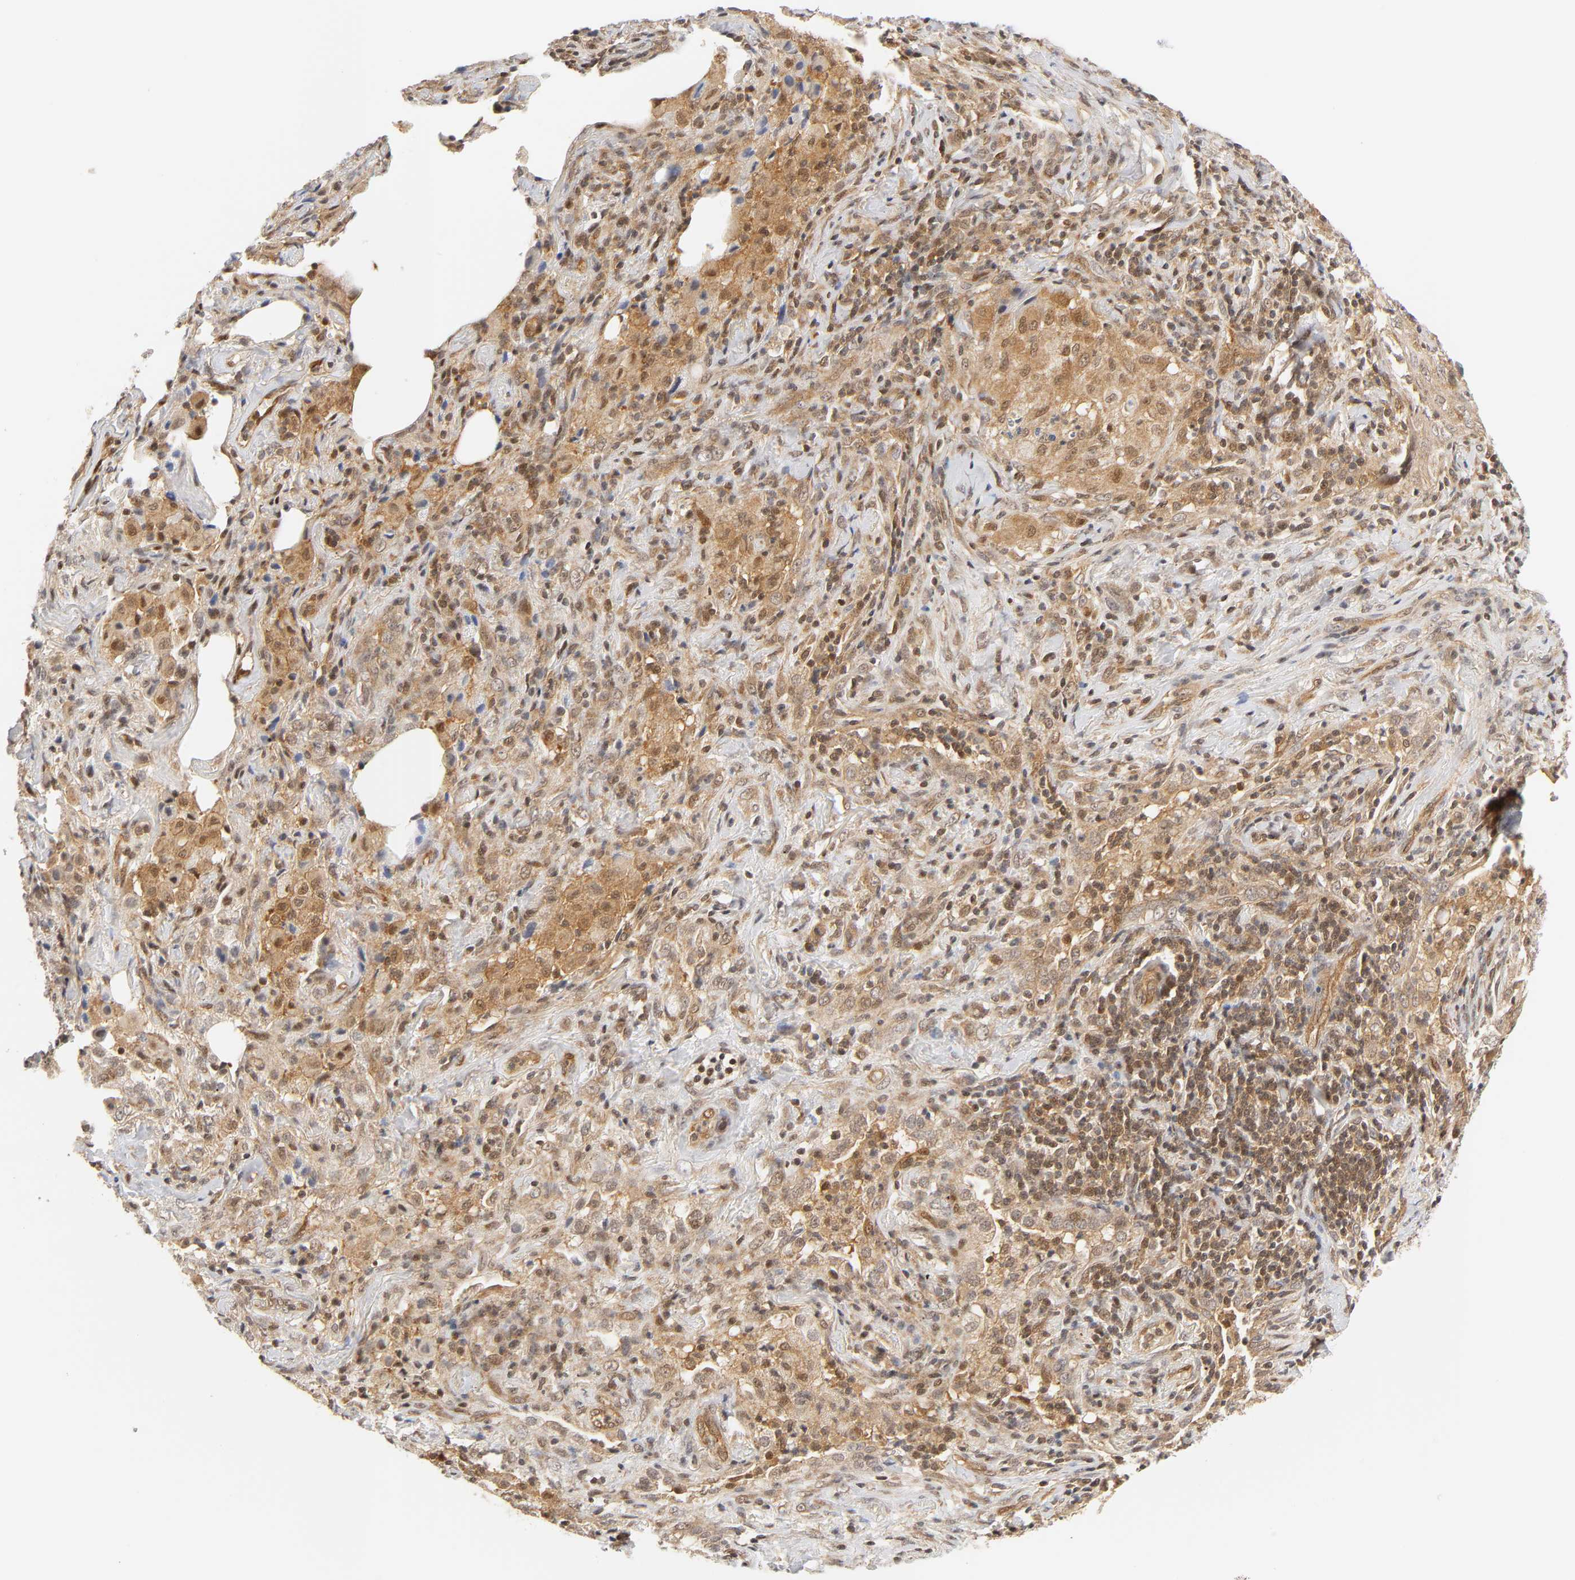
{"staining": {"intensity": "weak", "quantity": ">75%", "location": "cytoplasmic/membranous,nuclear"}, "tissue": "lung cancer", "cell_type": "Tumor cells", "image_type": "cancer", "snomed": [{"axis": "morphology", "description": "Squamous cell carcinoma, NOS"}, {"axis": "topography", "description": "Lung"}], "caption": "Lung squamous cell carcinoma tissue displays weak cytoplasmic/membranous and nuclear positivity in approximately >75% of tumor cells", "gene": "CDC37", "patient": {"sex": "female", "age": 67}}